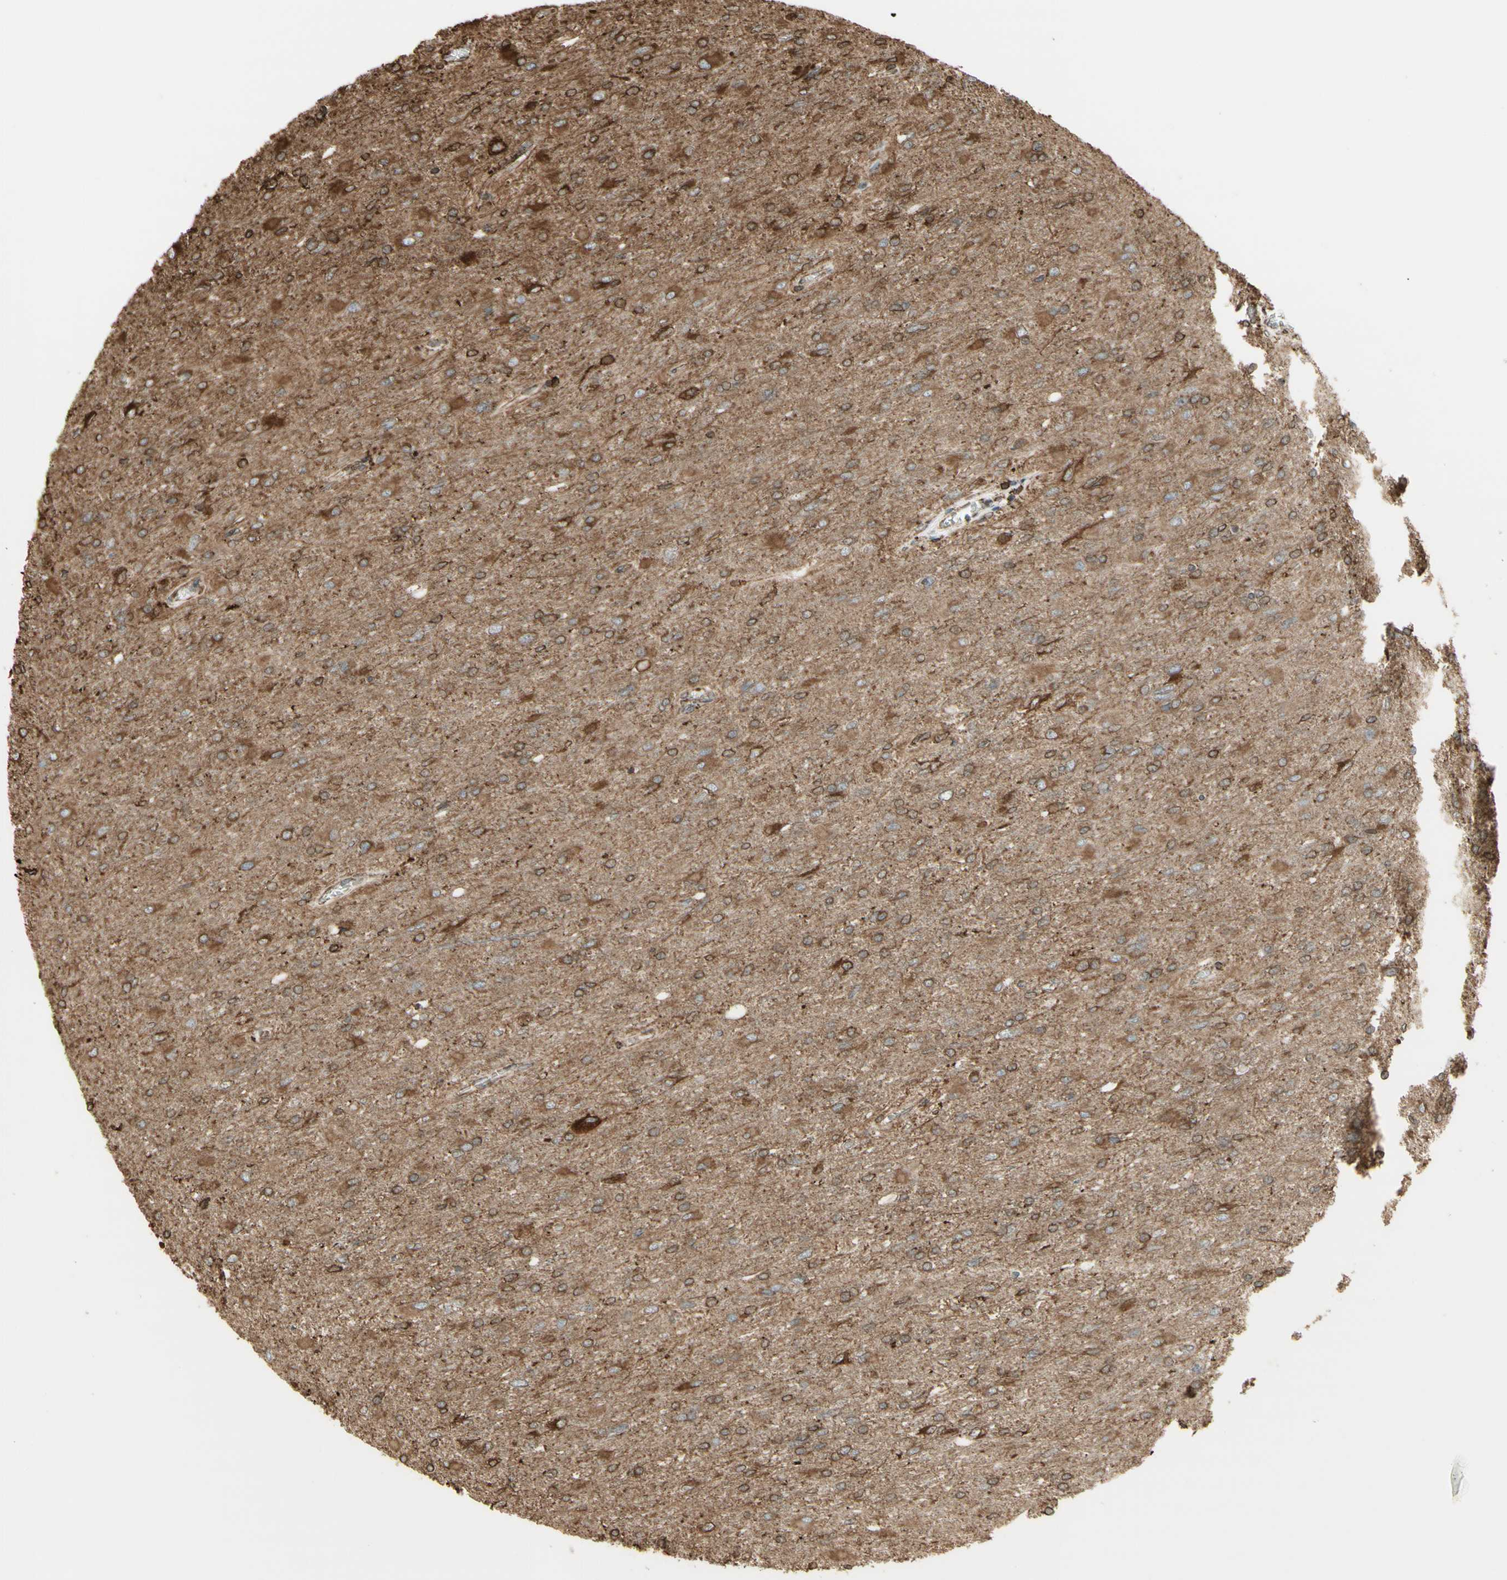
{"staining": {"intensity": "moderate", "quantity": "25%-75%", "location": "cytoplasmic/membranous"}, "tissue": "glioma", "cell_type": "Tumor cells", "image_type": "cancer", "snomed": [{"axis": "morphology", "description": "Glioma, malignant, High grade"}, {"axis": "topography", "description": "Cerebral cortex"}], "caption": "Brown immunohistochemical staining in glioma displays moderate cytoplasmic/membranous expression in about 25%-75% of tumor cells.", "gene": "CANX", "patient": {"sex": "female", "age": 36}}